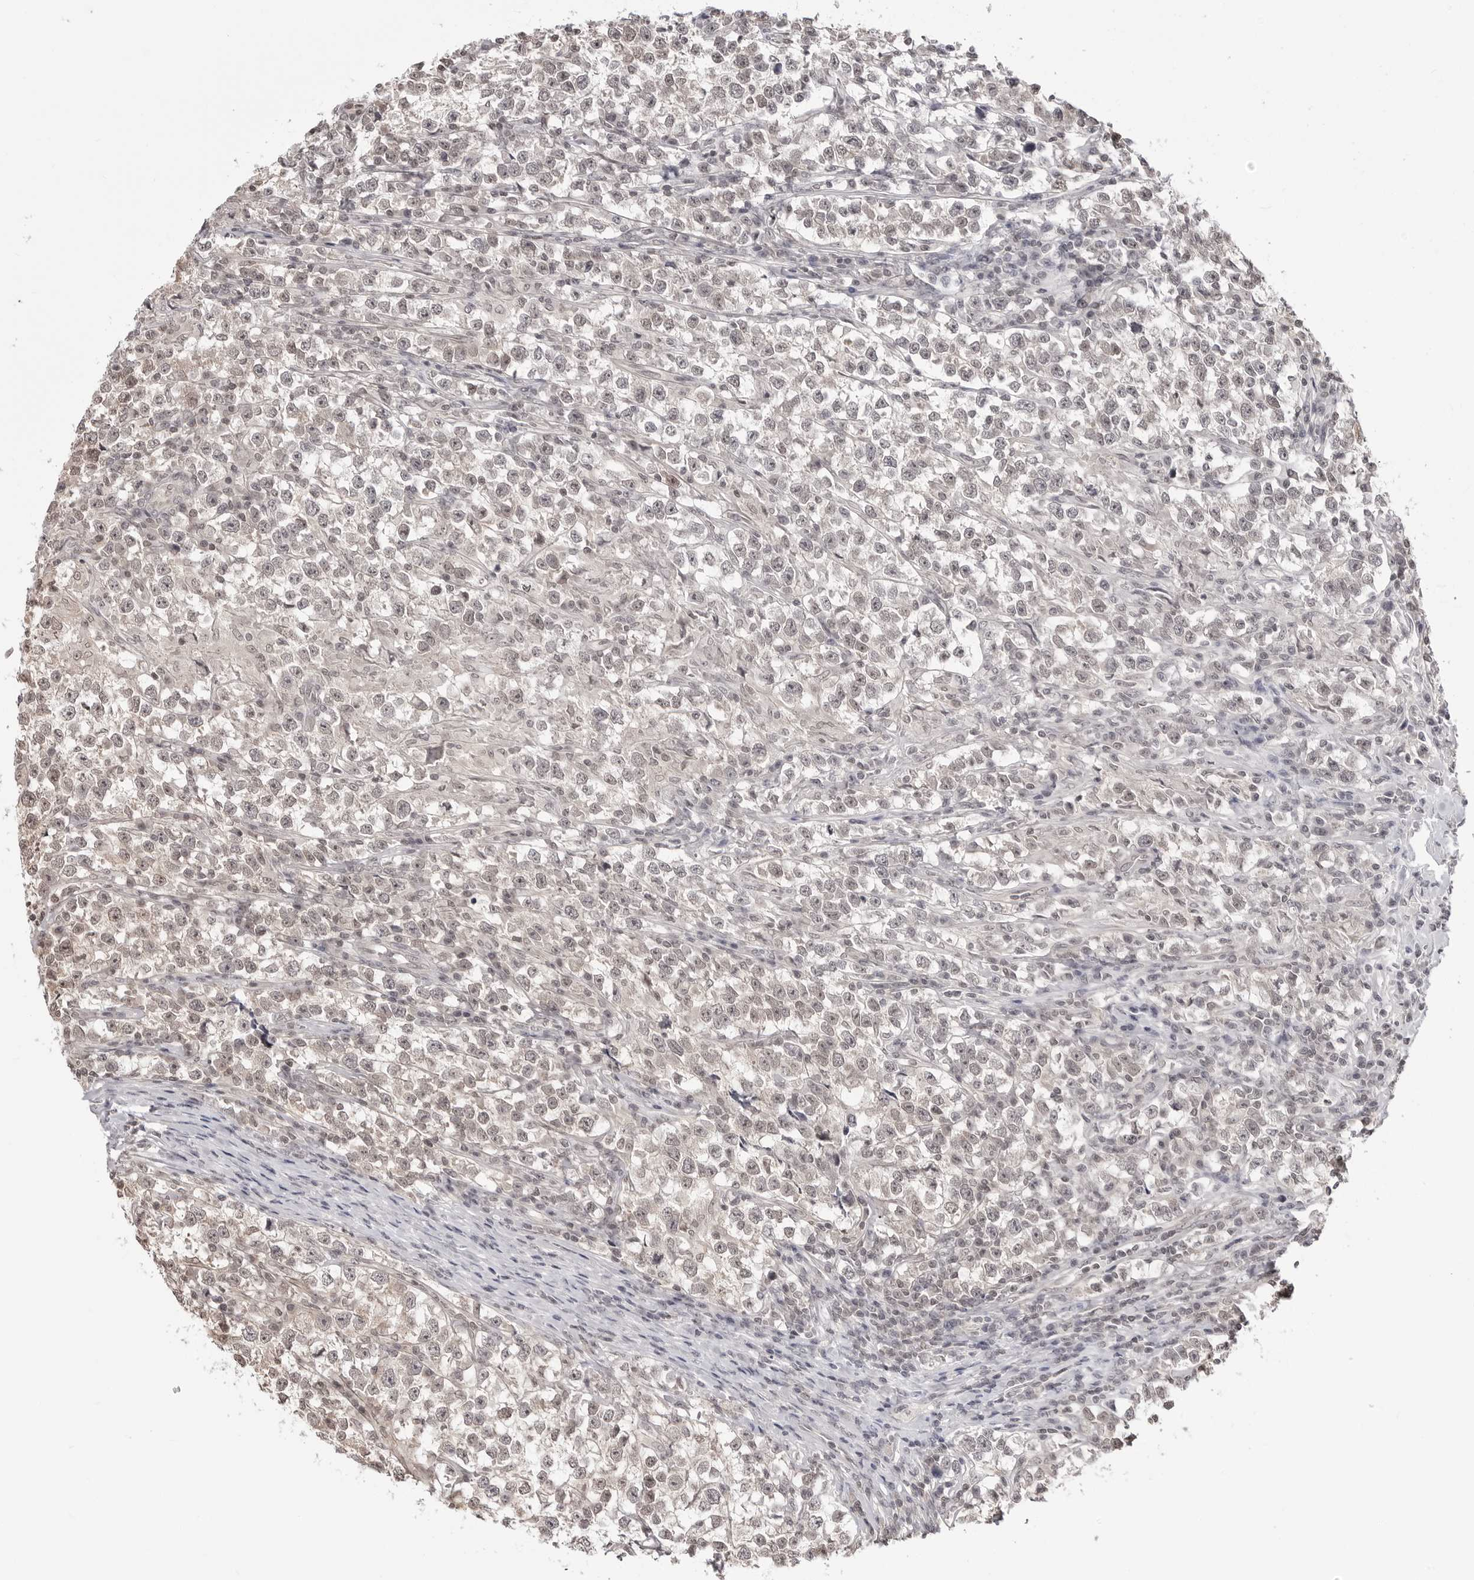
{"staining": {"intensity": "negative", "quantity": "none", "location": "none"}, "tissue": "testis cancer", "cell_type": "Tumor cells", "image_type": "cancer", "snomed": [{"axis": "morphology", "description": "Normal tissue, NOS"}, {"axis": "morphology", "description": "Seminoma, NOS"}, {"axis": "topography", "description": "Testis"}], "caption": "Tumor cells show no significant staining in seminoma (testis).", "gene": "YWHAG", "patient": {"sex": "male", "age": 43}}